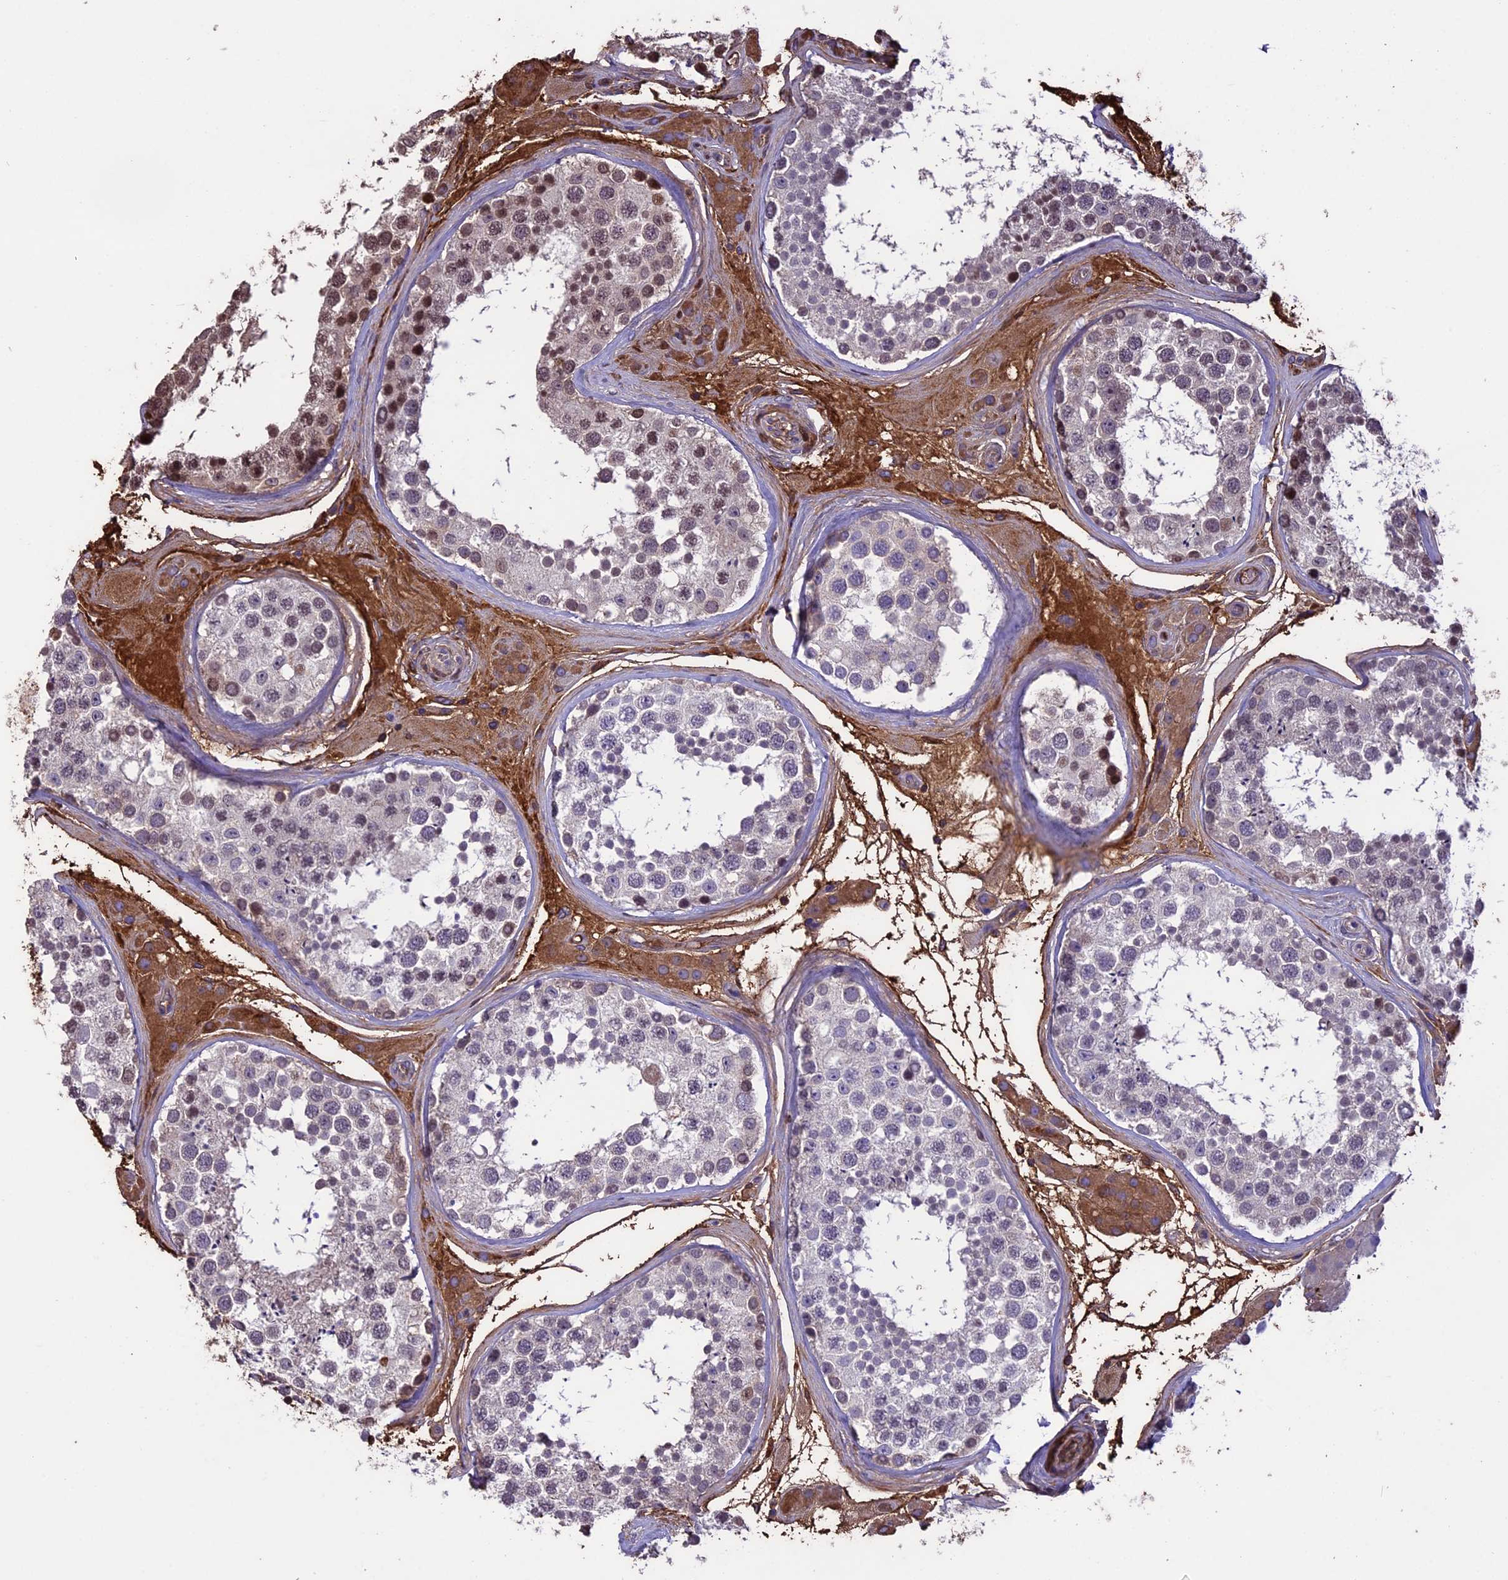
{"staining": {"intensity": "moderate", "quantity": "<25%", "location": "cytoplasmic/membranous,nuclear"}, "tissue": "testis", "cell_type": "Cells in seminiferous ducts", "image_type": "normal", "snomed": [{"axis": "morphology", "description": "Normal tissue, NOS"}, {"axis": "topography", "description": "Testis"}], "caption": "Immunohistochemistry (IHC) of unremarkable human testis shows low levels of moderate cytoplasmic/membranous,nuclear positivity in about <25% of cells in seminiferous ducts.", "gene": "TCP11L2", "patient": {"sex": "male", "age": 46}}